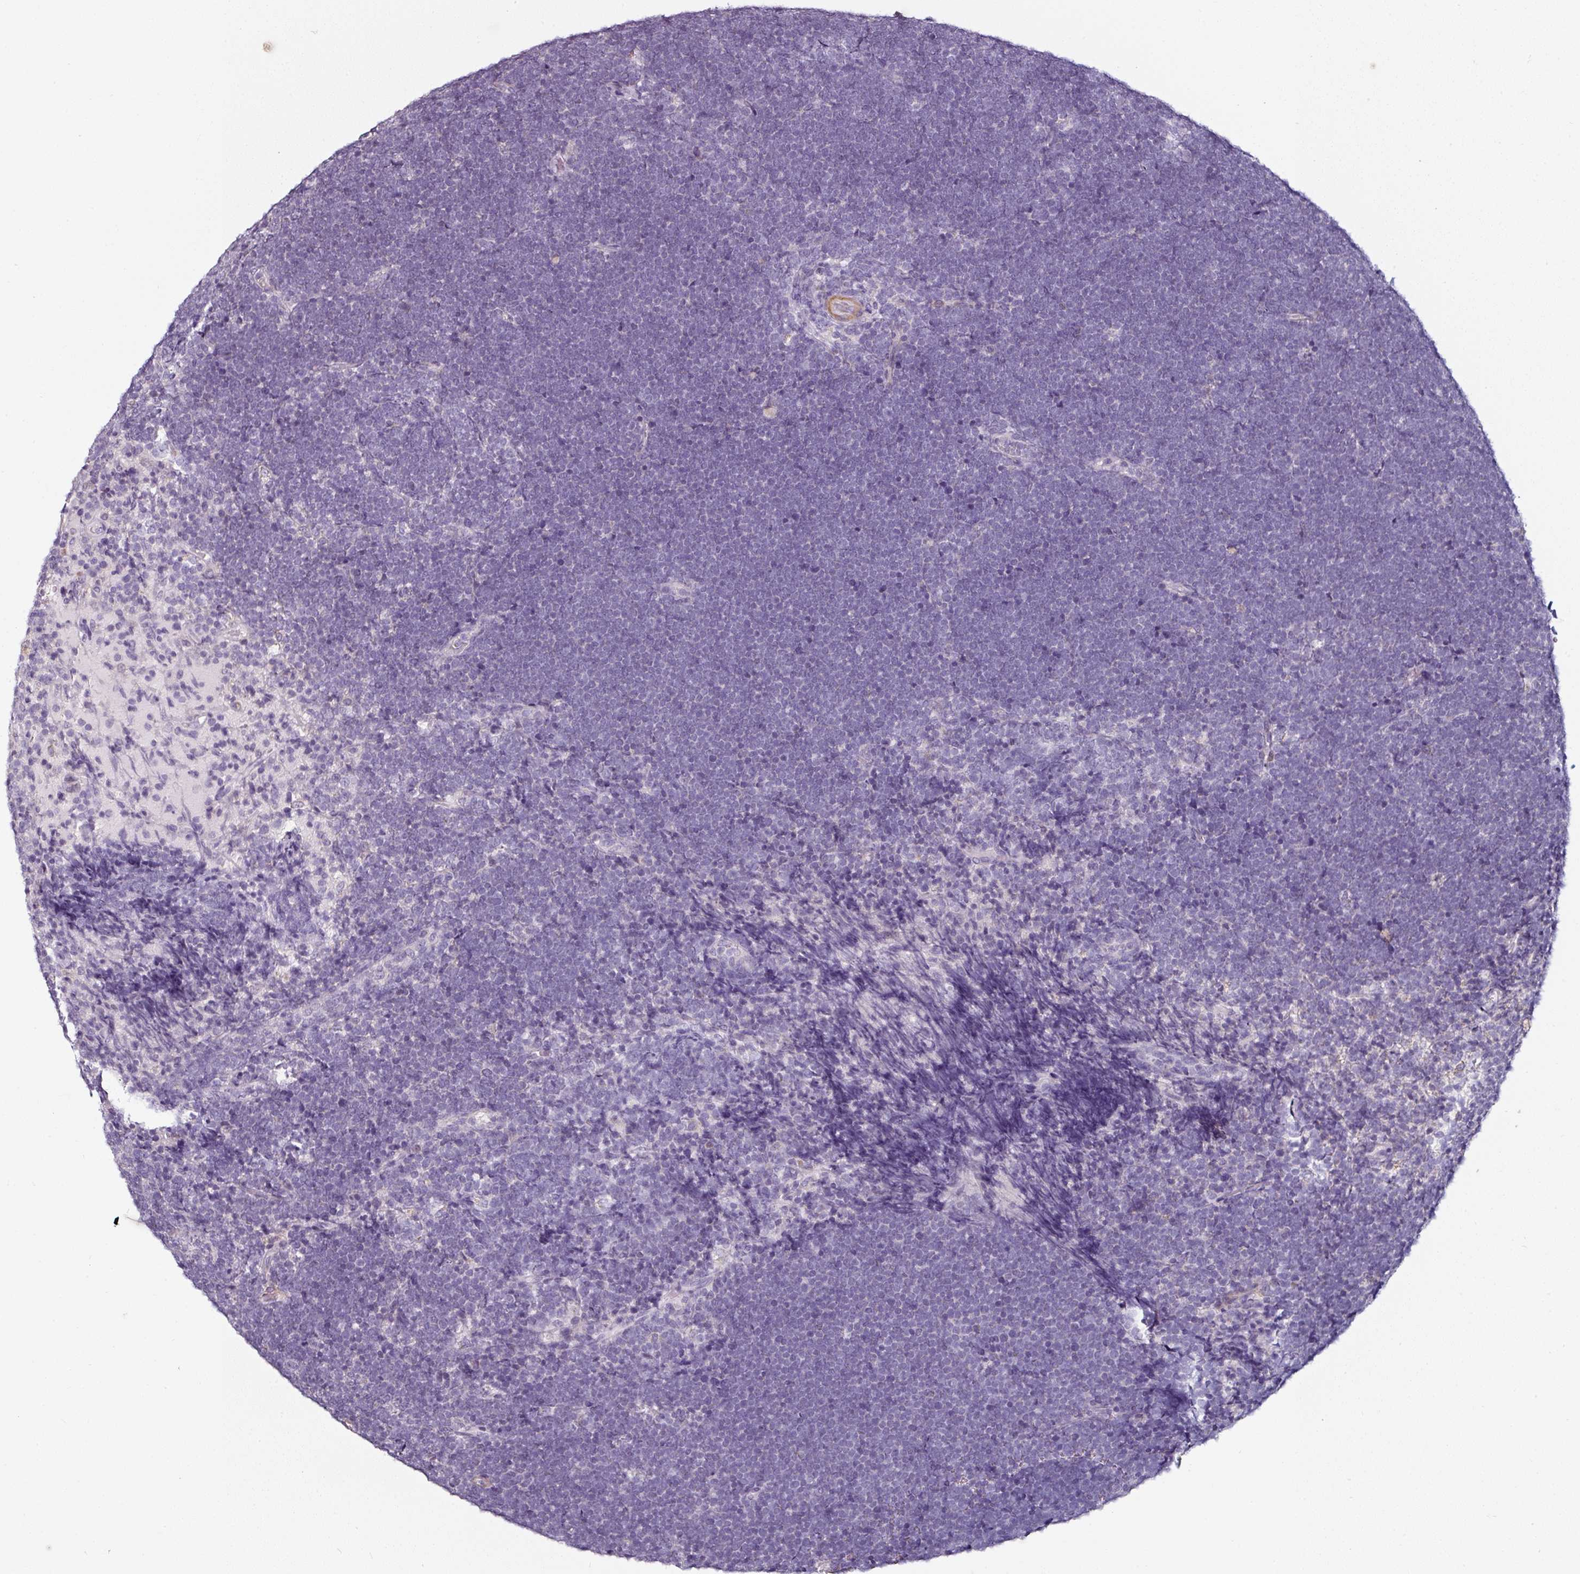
{"staining": {"intensity": "negative", "quantity": "none", "location": "none"}, "tissue": "lymphoma", "cell_type": "Tumor cells", "image_type": "cancer", "snomed": [{"axis": "morphology", "description": "Malignant lymphoma, non-Hodgkin's type, High grade"}, {"axis": "topography", "description": "Lymph node"}], "caption": "Tumor cells are negative for brown protein staining in lymphoma. (IHC, brightfield microscopy, high magnification).", "gene": "CAP2", "patient": {"sex": "male", "age": 13}}